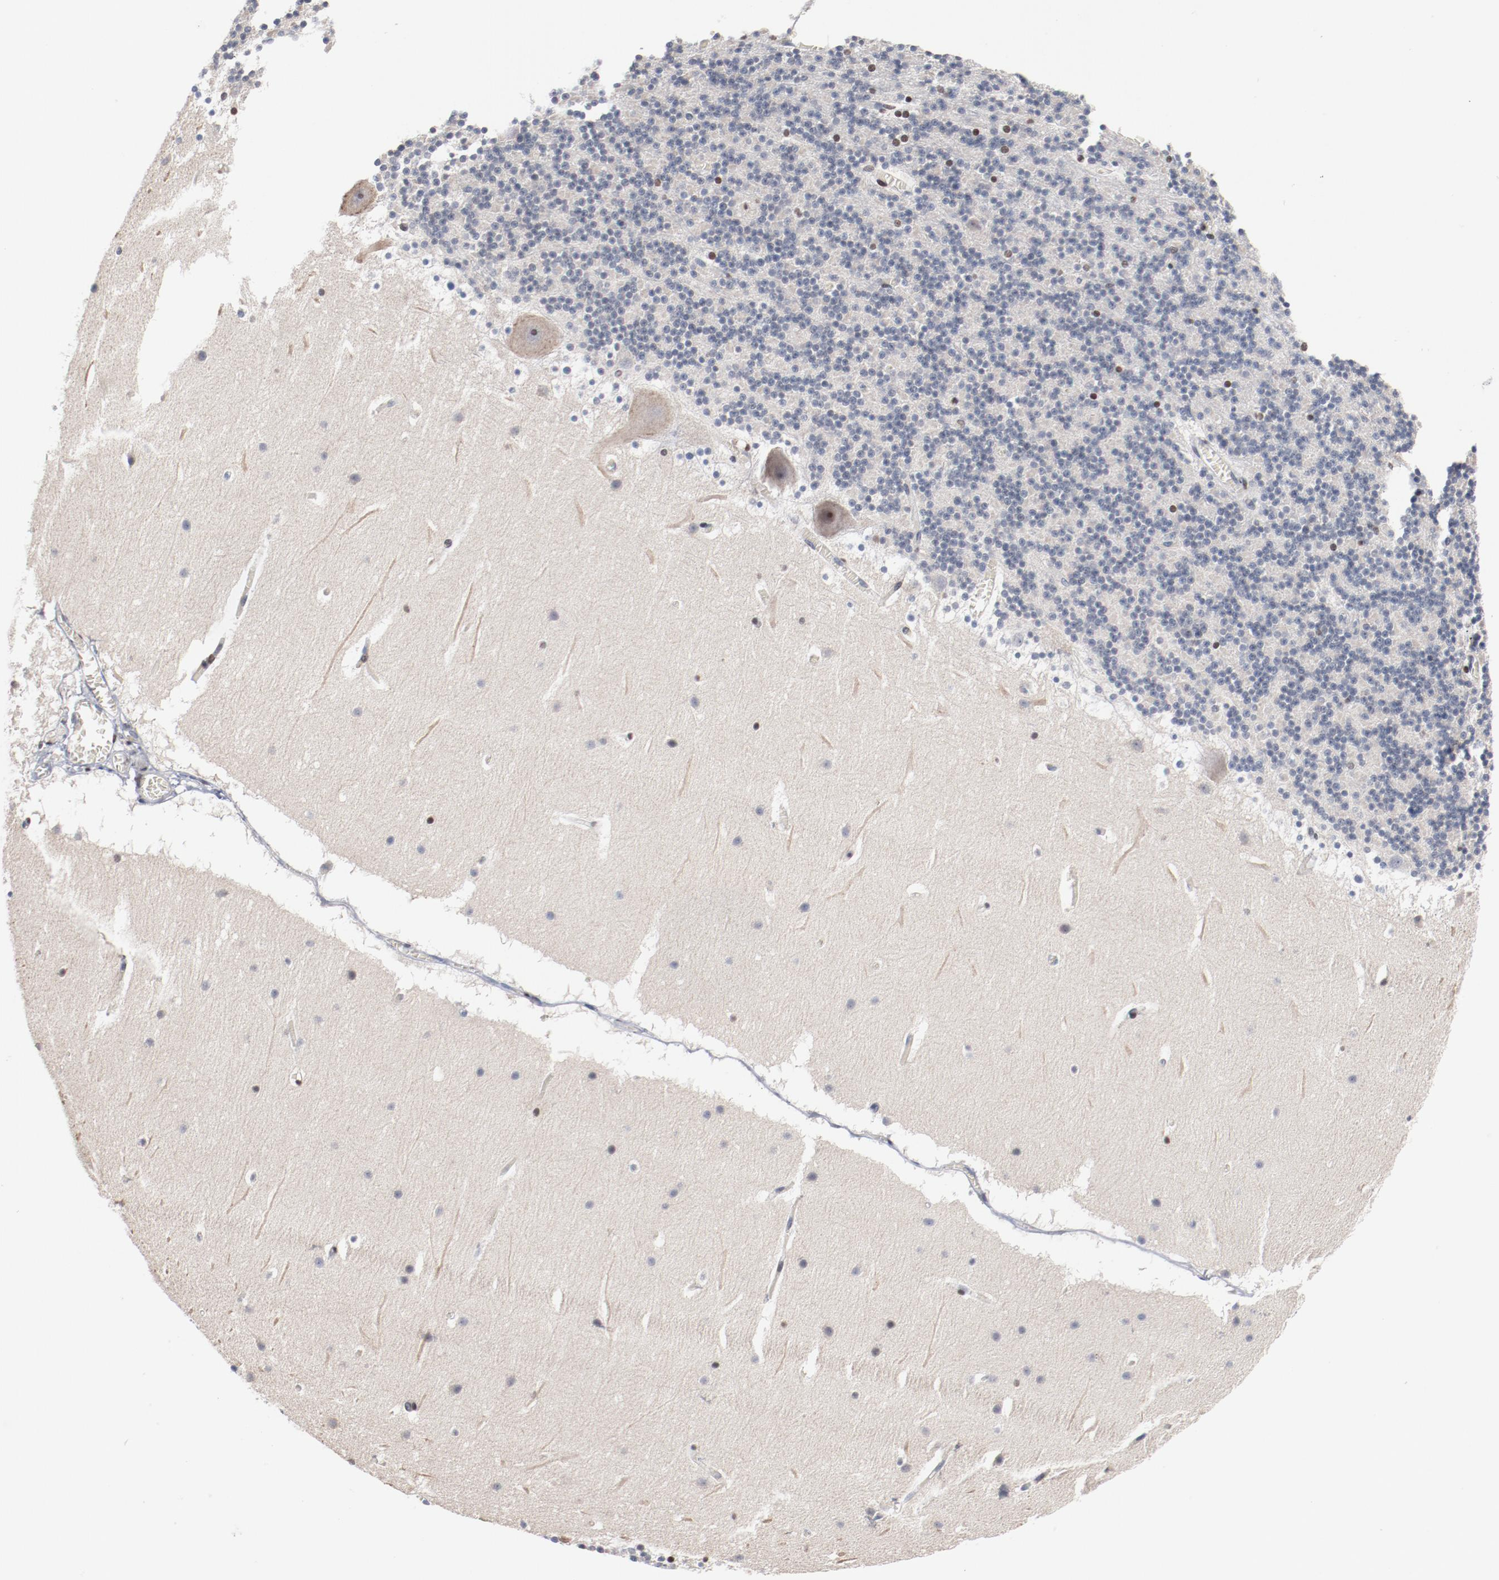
{"staining": {"intensity": "weak", "quantity": "<25%", "location": "nuclear"}, "tissue": "cerebellum", "cell_type": "Cells in granular layer", "image_type": "normal", "snomed": [{"axis": "morphology", "description": "Normal tissue, NOS"}, {"axis": "topography", "description": "Cerebellum"}], "caption": "Benign cerebellum was stained to show a protein in brown. There is no significant staining in cells in granular layer.", "gene": "ZEB2", "patient": {"sex": "male", "age": 45}}